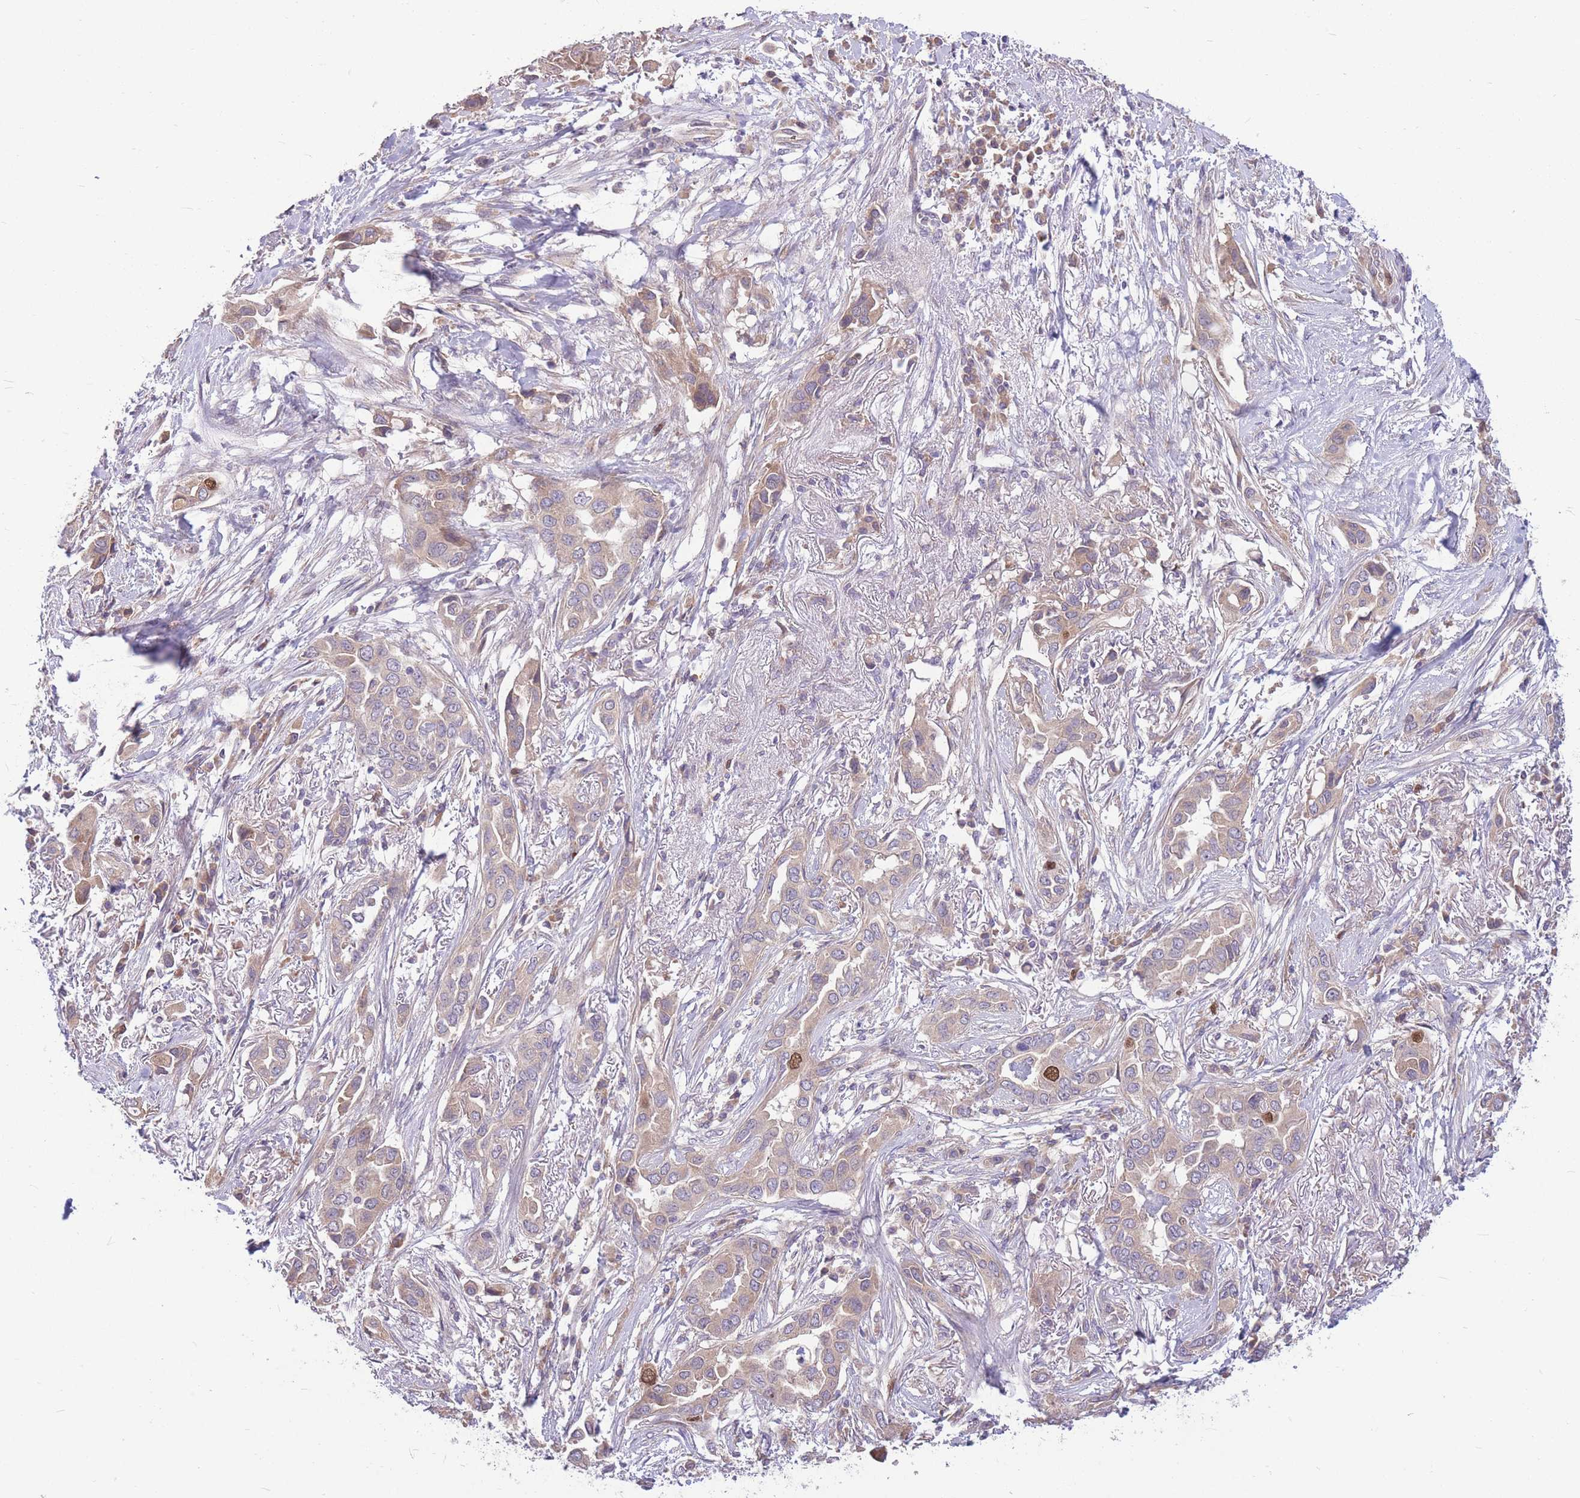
{"staining": {"intensity": "weak", "quantity": ">75%", "location": "cytoplasmic/membranous"}, "tissue": "lung cancer", "cell_type": "Tumor cells", "image_type": "cancer", "snomed": [{"axis": "morphology", "description": "Adenocarcinoma, NOS"}, {"axis": "topography", "description": "Lung"}], "caption": "The image displays a brown stain indicating the presence of a protein in the cytoplasmic/membranous of tumor cells in lung adenocarcinoma.", "gene": "GMNN", "patient": {"sex": "female", "age": 76}}